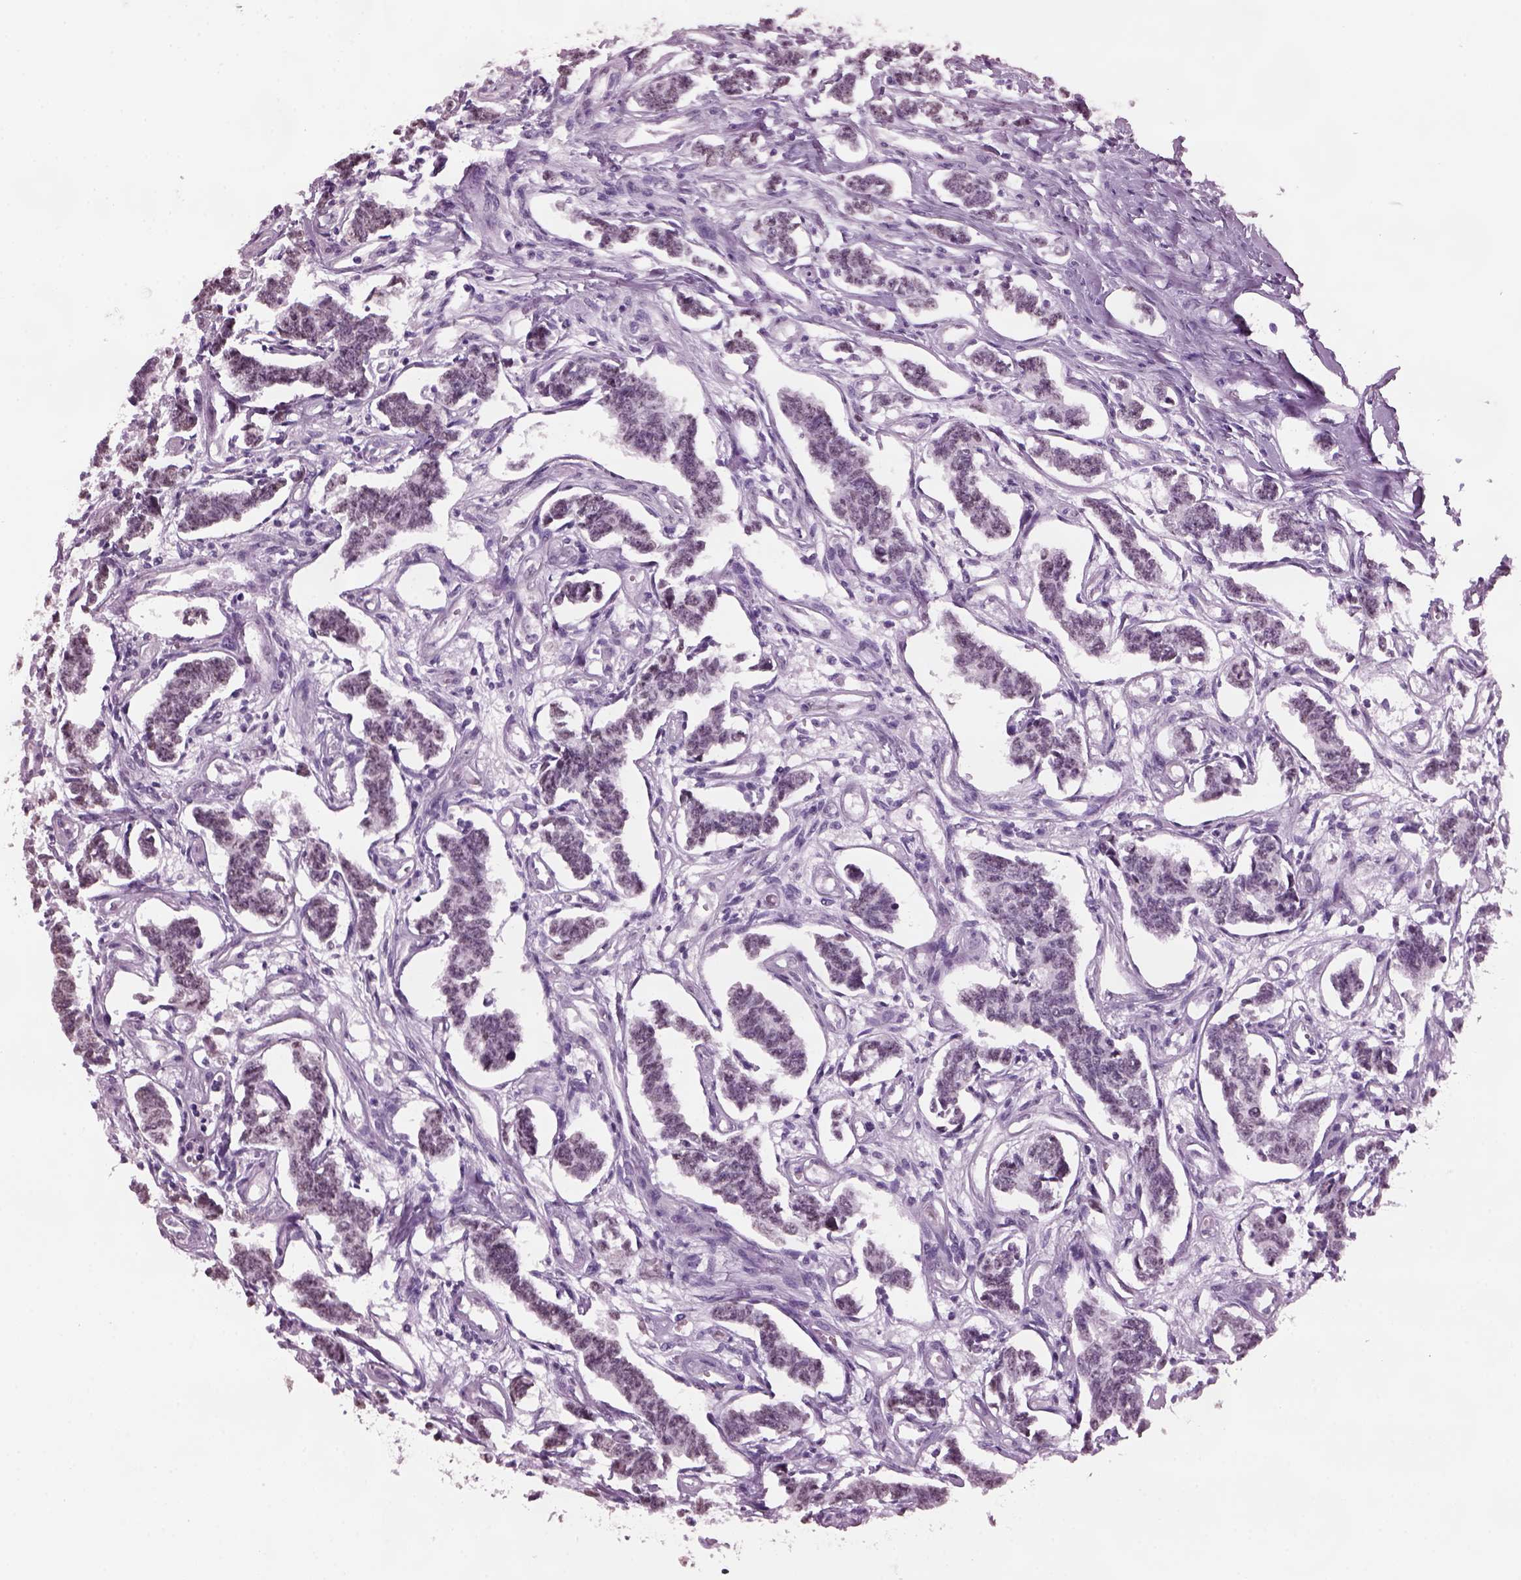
{"staining": {"intensity": "negative", "quantity": "none", "location": "none"}, "tissue": "carcinoid", "cell_type": "Tumor cells", "image_type": "cancer", "snomed": [{"axis": "morphology", "description": "Carcinoid, malignant, NOS"}, {"axis": "topography", "description": "Kidney"}], "caption": "IHC of human malignant carcinoid reveals no expression in tumor cells.", "gene": "KRTAP3-2", "patient": {"sex": "female", "age": 41}}